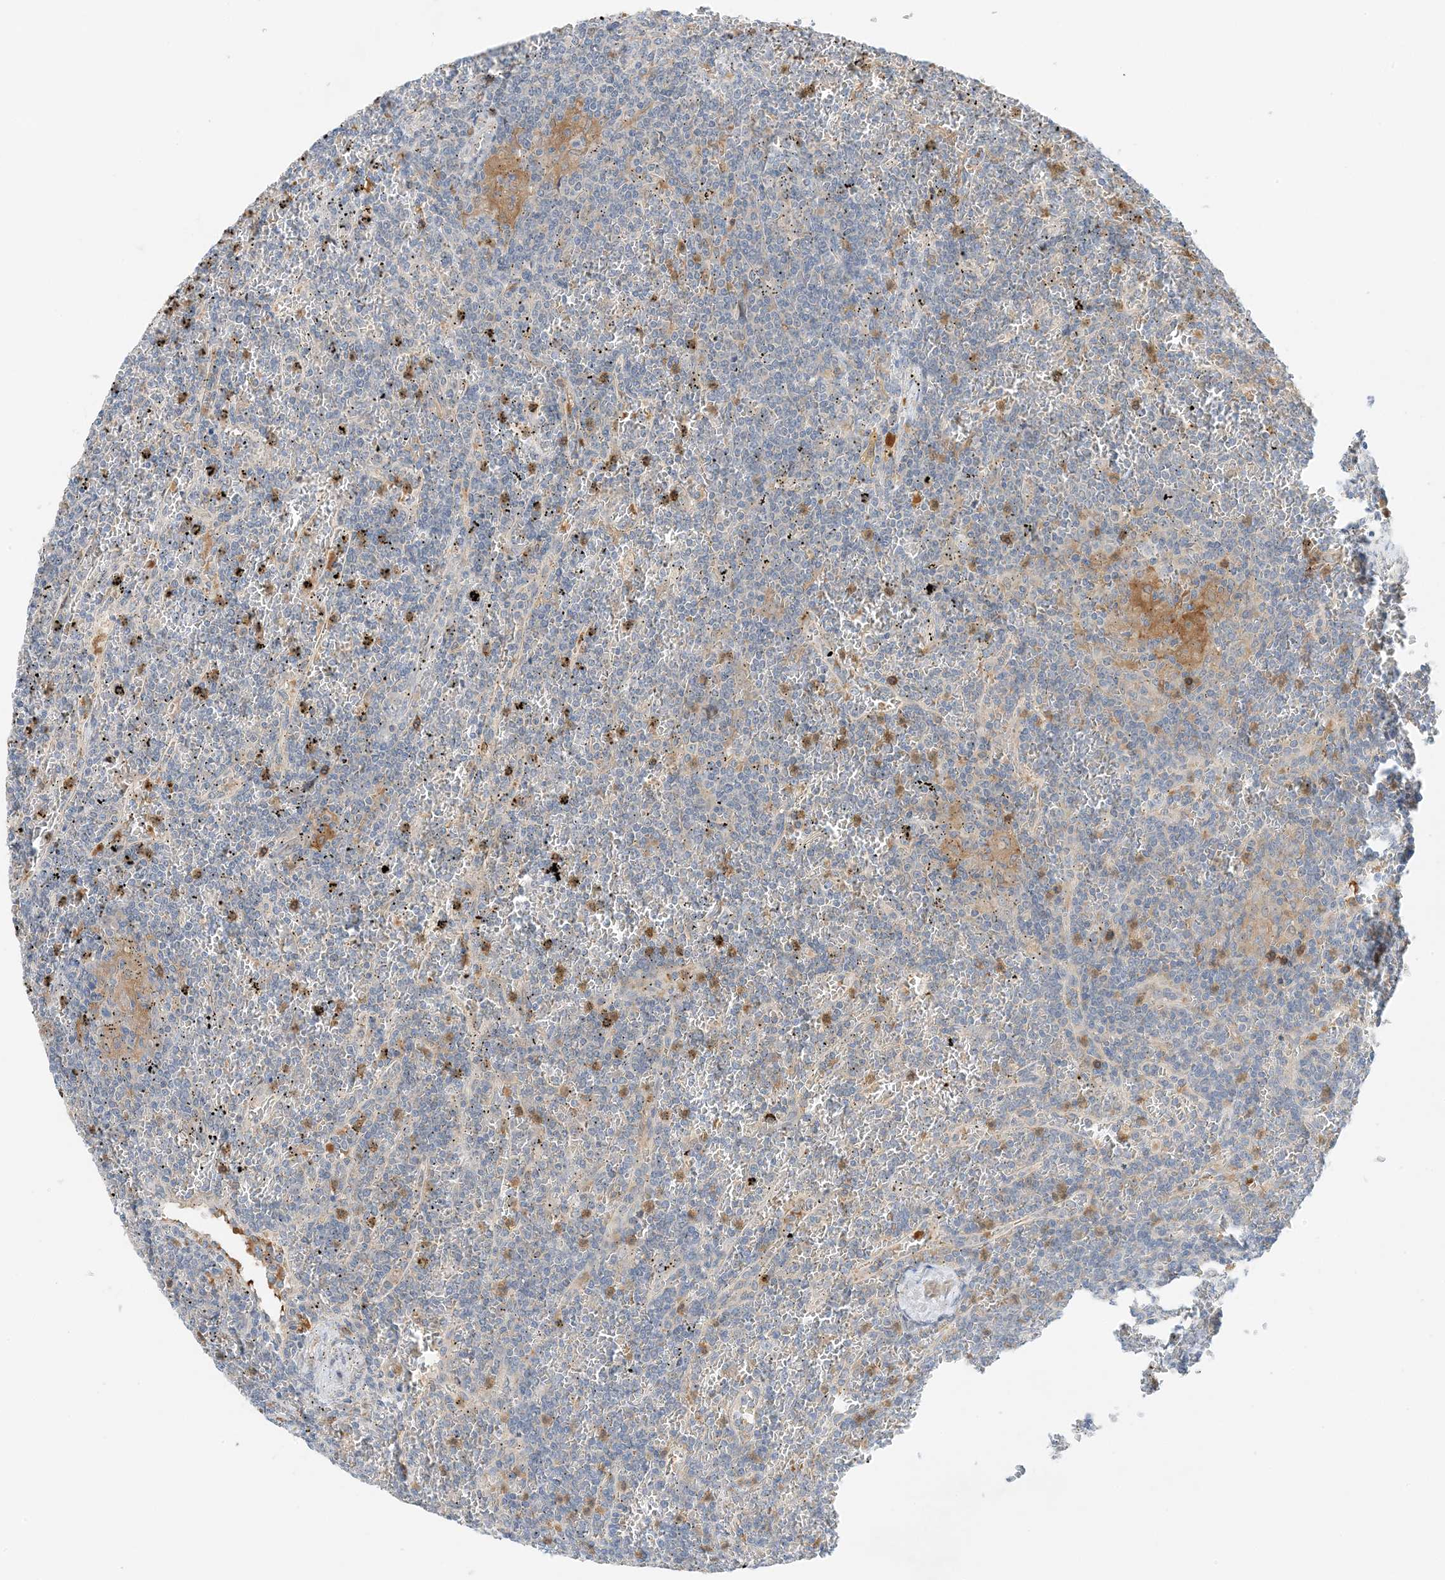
{"staining": {"intensity": "negative", "quantity": "none", "location": "none"}, "tissue": "lymphoma", "cell_type": "Tumor cells", "image_type": "cancer", "snomed": [{"axis": "morphology", "description": "Malignant lymphoma, non-Hodgkin's type, Low grade"}, {"axis": "topography", "description": "Spleen"}], "caption": "Low-grade malignant lymphoma, non-Hodgkin's type was stained to show a protein in brown. There is no significant positivity in tumor cells.", "gene": "KIFBP", "patient": {"sex": "female", "age": 19}}